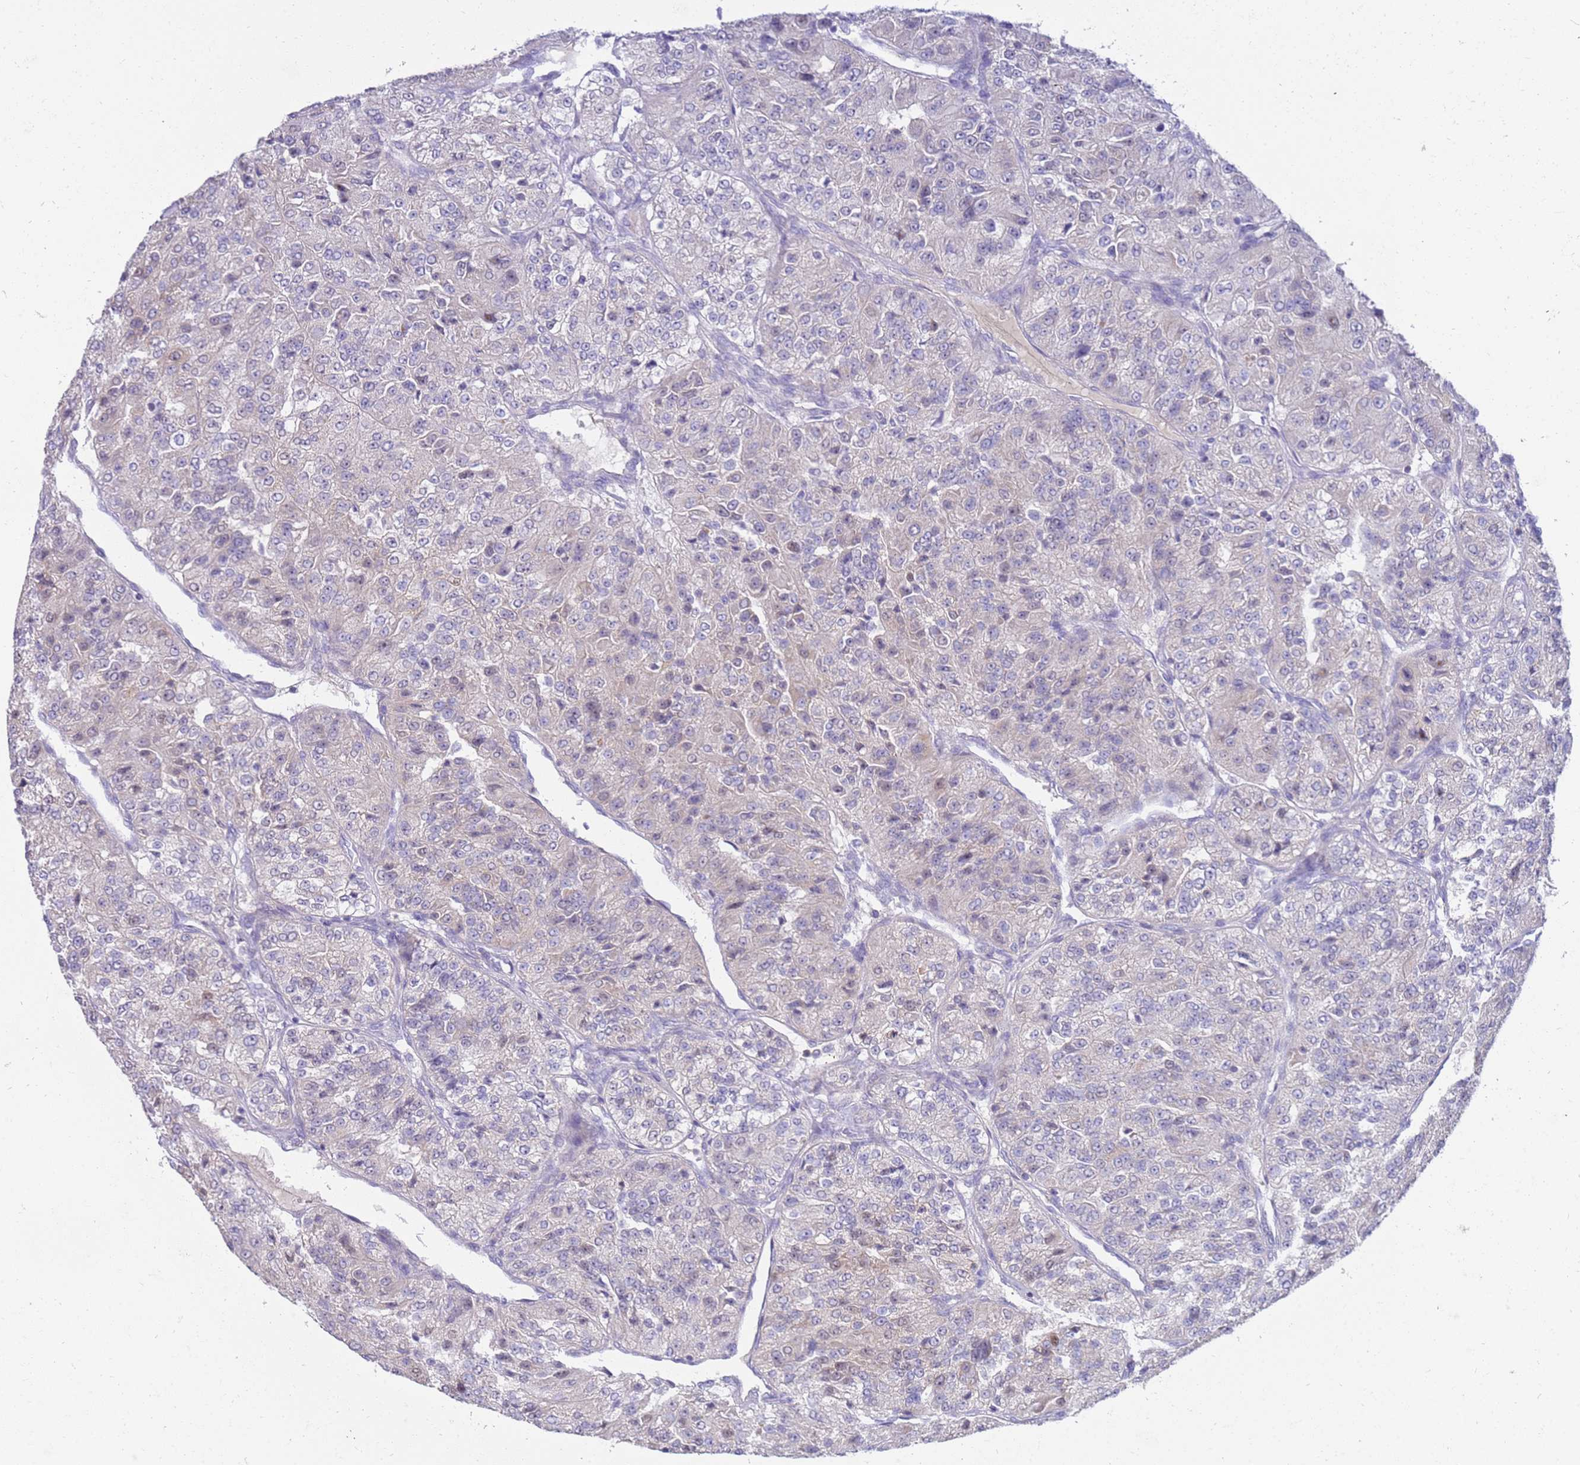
{"staining": {"intensity": "negative", "quantity": "none", "location": "none"}, "tissue": "renal cancer", "cell_type": "Tumor cells", "image_type": "cancer", "snomed": [{"axis": "morphology", "description": "Adenocarcinoma, NOS"}, {"axis": "topography", "description": "Kidney"}], "caption": "The photomicrograph shows no staining of tumor cells in renal cancer (adenocarcinoma). (DAB (3,3'-diaminobenzidine) IHC with hematoxylin counter stain).", "gene": "STK25", "patient": {"sex": "female", "age": 63}}